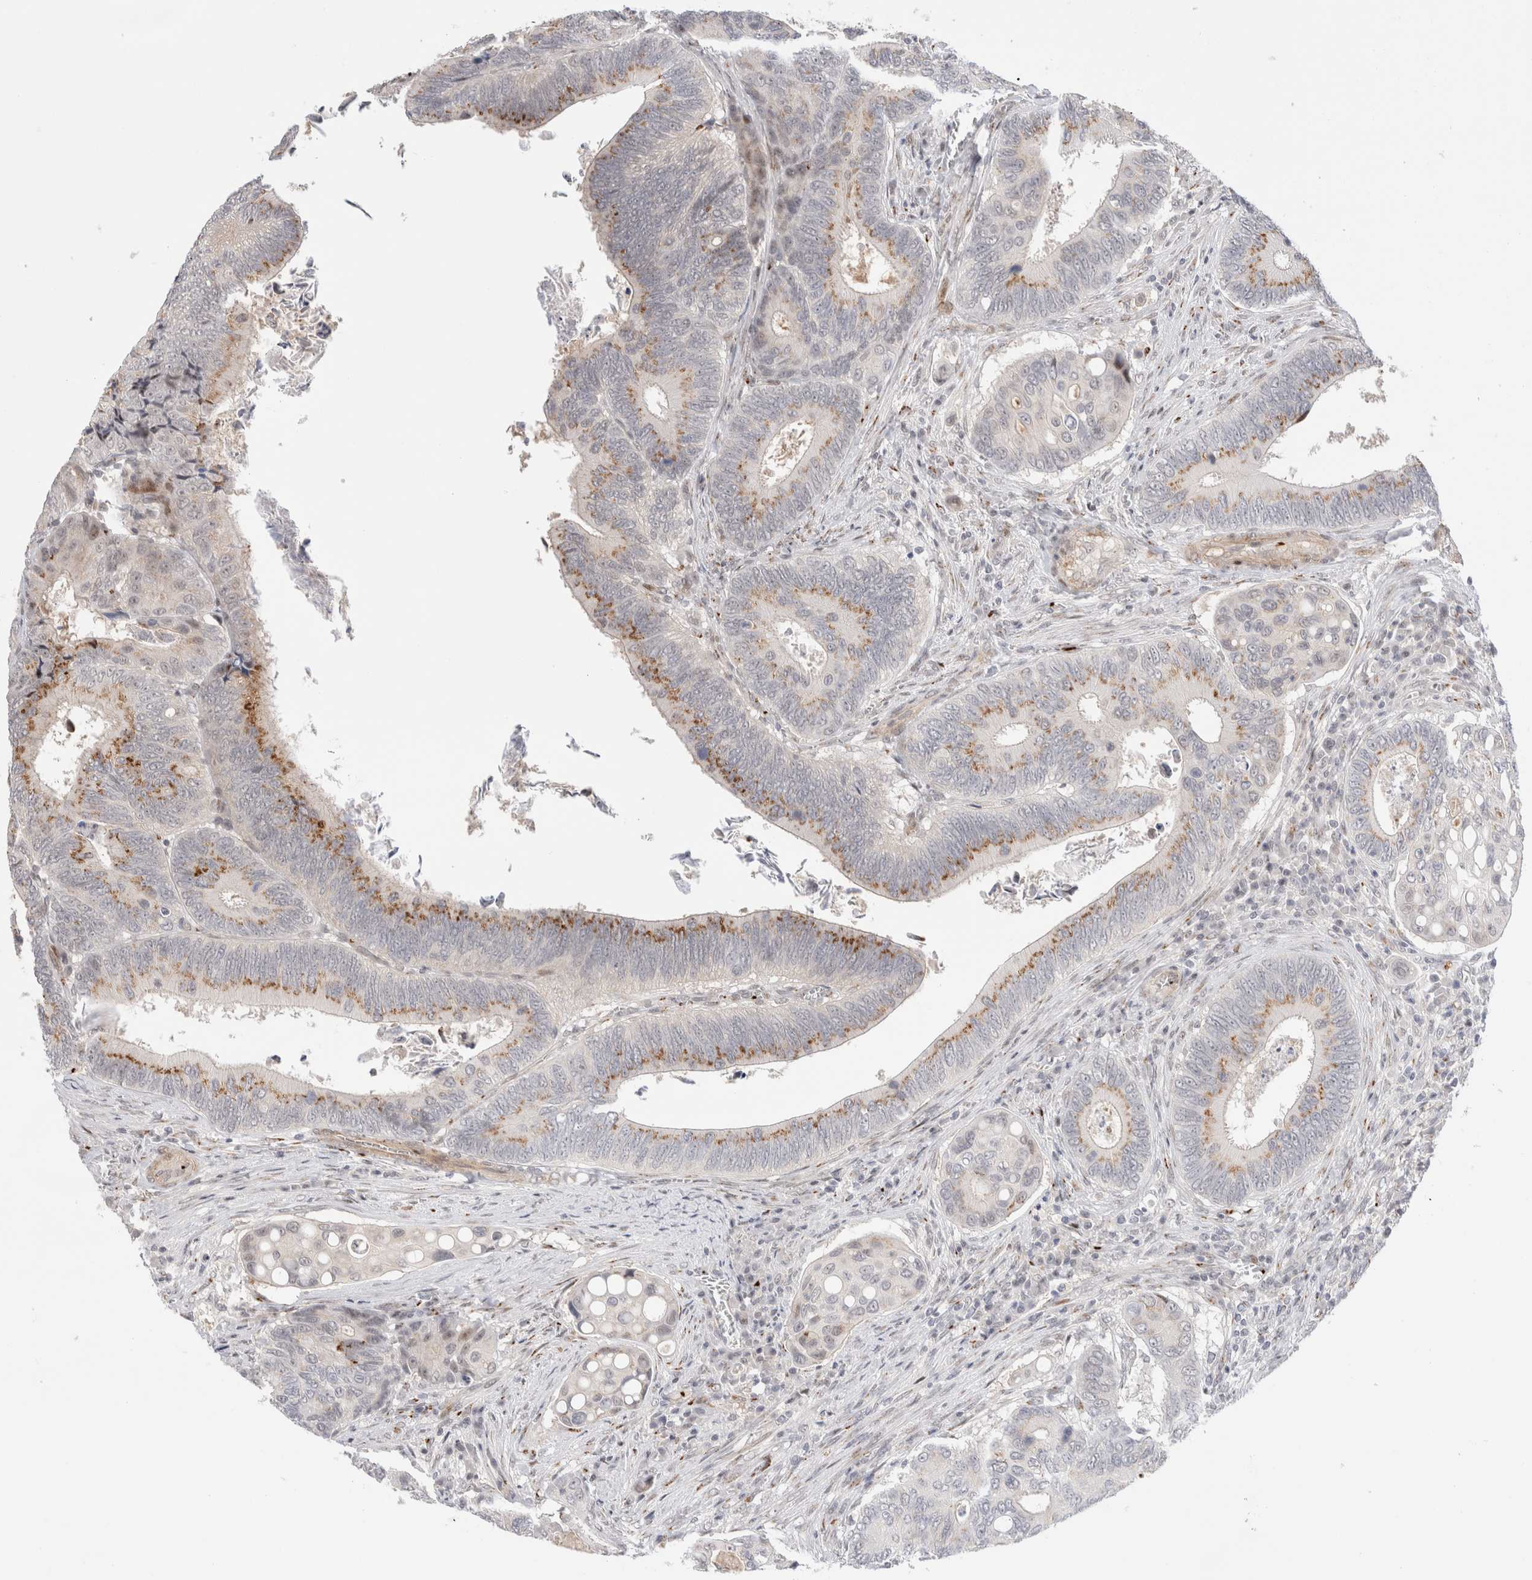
{"staining": {"intensity": "moderate", "quantity": "25%-75%", "location": "cytoplasmic/membranous"}, "tissue": "colorectal cancer", "cell_type": "Tumor cells", "image_type": "cancer", "snomed": [{"axis": "morphology", "description": "Inflammation, NOS"}, {"axis": "morphology", "description": "Adenocarcinoma, NOS"}, {"axis": "topography", "description": "Colon"}], "caption": "Tumor cells reveal medium levels of moderate cytoplasmic/membranous staining in about 25%-75% of cells in human colorectal cancer.", "gene": "VPS28", "patient": {"sex": "male", "age": 72}}